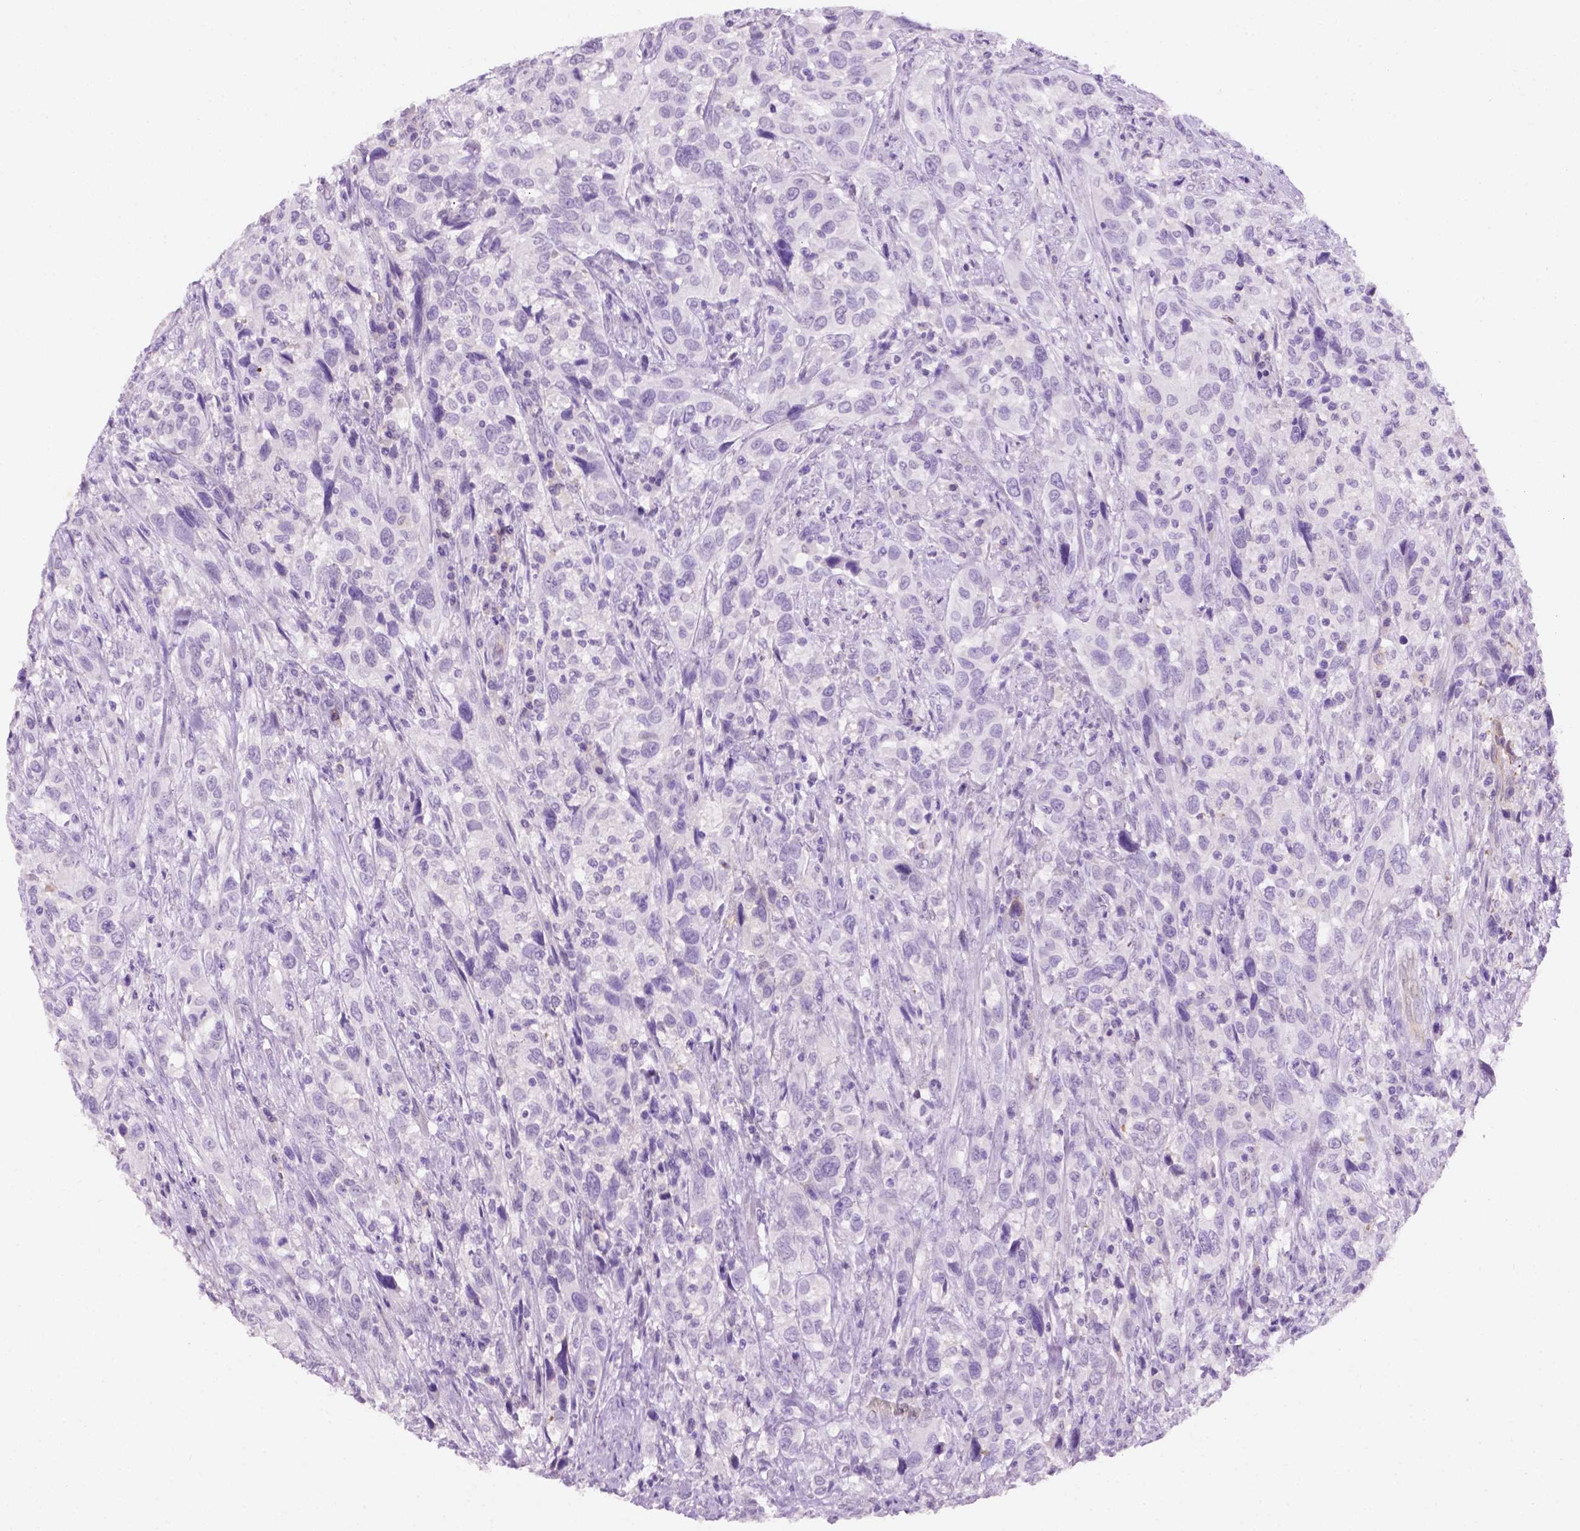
{"staining": {"intensity": "negative", "quantity": "none", "location": "none"}, "tissue": "urothelial cancer", "cell_type": "Tumor cells", "image_type": "cancer", "snomed": [{"axis": "morphology", "description": "Urothelial carcinoma, NOS"}, {"axis": "morphology", "description": "Urothelial carcinoma, High grade"}, {"axis": "topography", "description": "Urinary bladder"}], "caption": "DAB (3,3'-diaminobenzidine) immunohistochemical staining of urothelial cancer exhibits no significant positivity in tumor cells. (DAB immunohistochemistry visualized using brightfield microscopy, high magnification).", "gene": "PHGR1", "patient": {"sex": "female", "age": 64}}